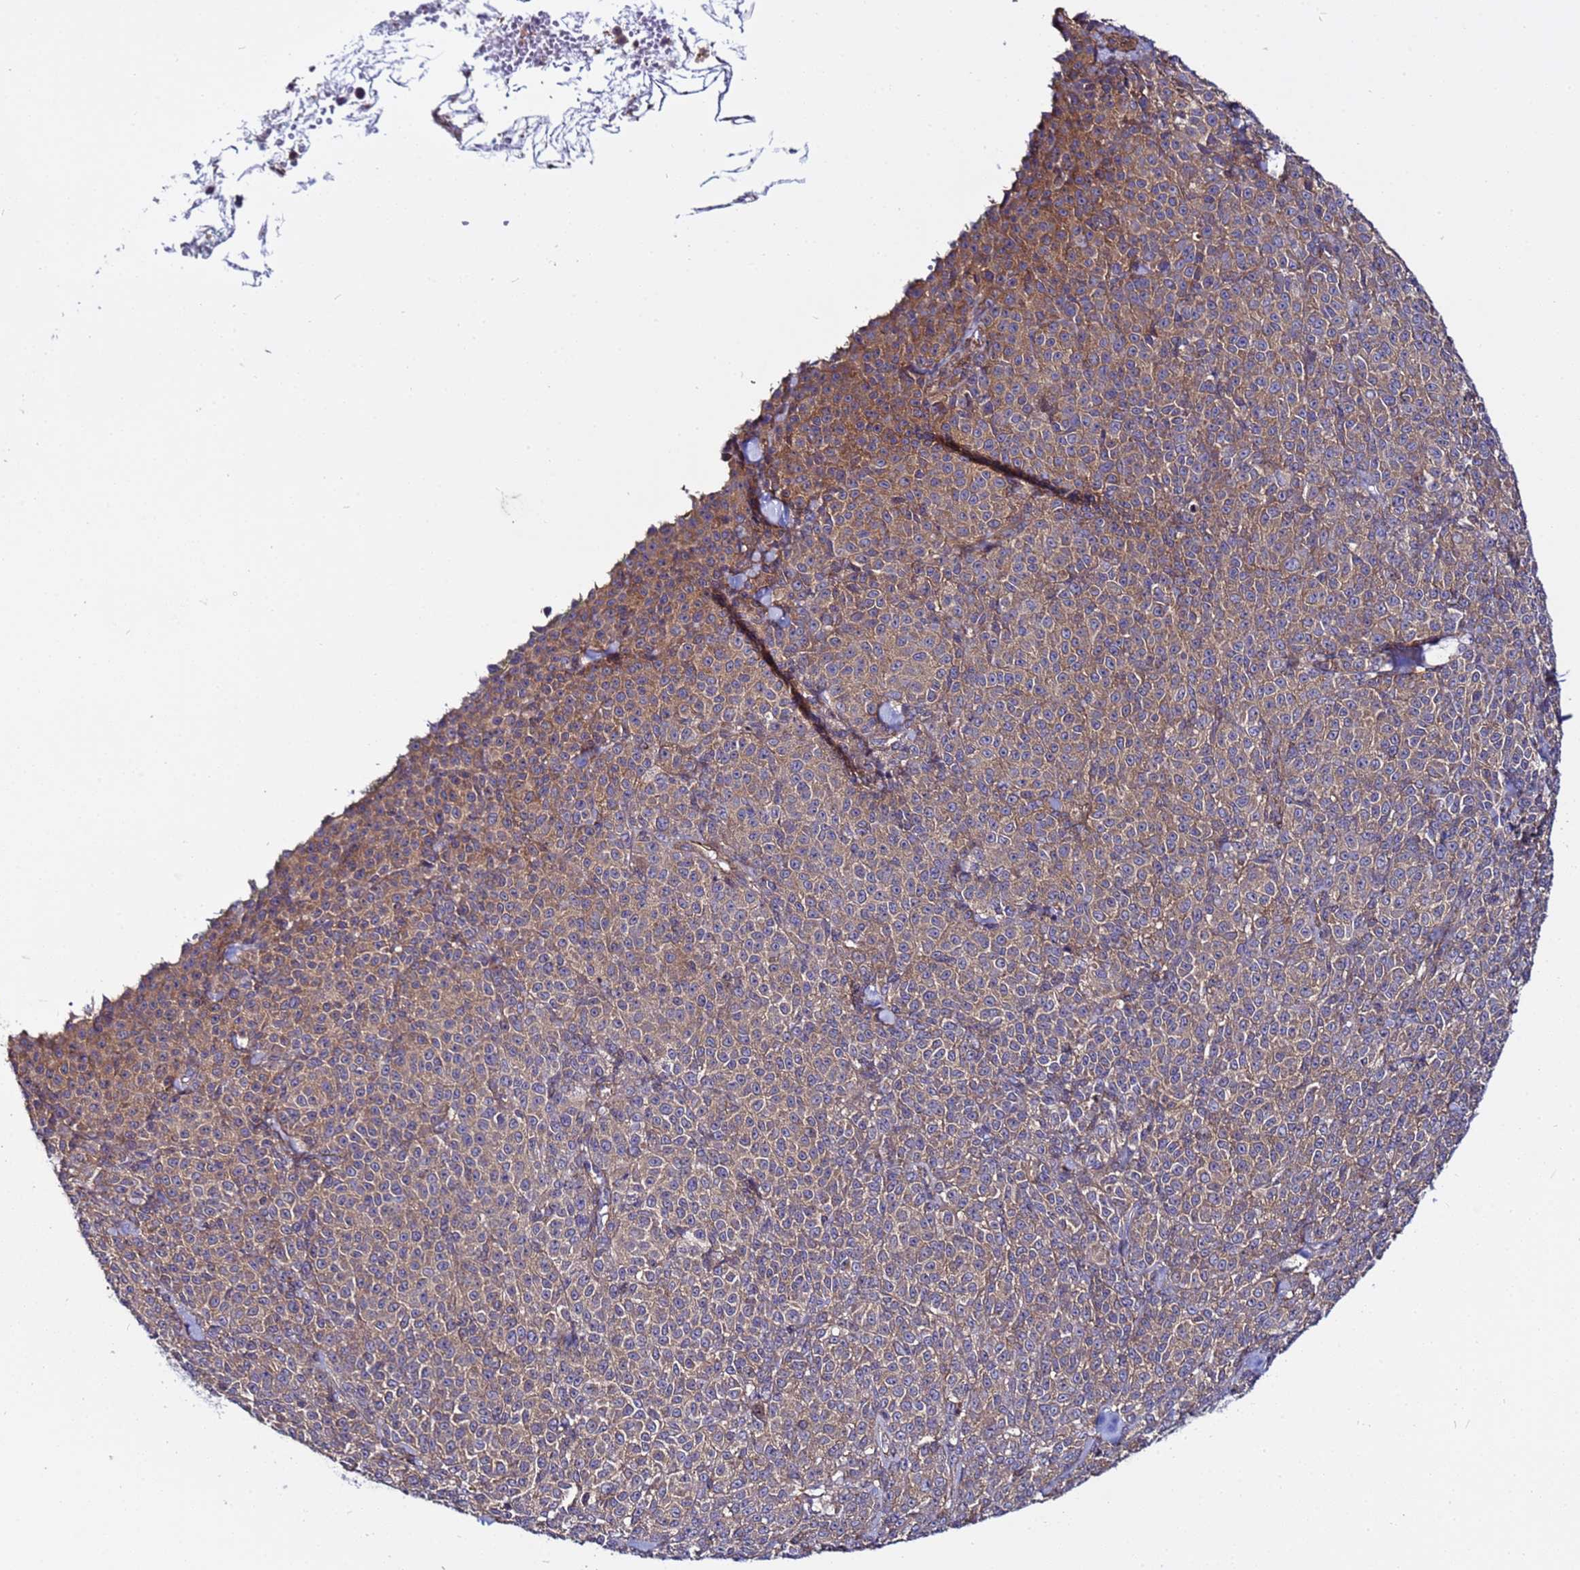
{"staining": {"intensity": "moderate", "quantity": ">75%", "location": "cytoplasmic/membranous"}, "tissue": "melanoma", "cell_type": "Tumor cells", "image_type": "cancer", "snomed": [{"axis": "morphology", "description": "Normal tissue, NOS"}, {"axis": "morphology", "description": "Malignant melanoma, NOS"}, {"axis": "topography", "description": "Skin"}], "caption": "A micrograph showing moderate cytoplasmic/membranous staining in approximately >75% of tumor cells in melanoma, as visualized by brown immunohistochemical staining.", "gene": "STK38", "patient": {"sex": "female", "age": 34}}